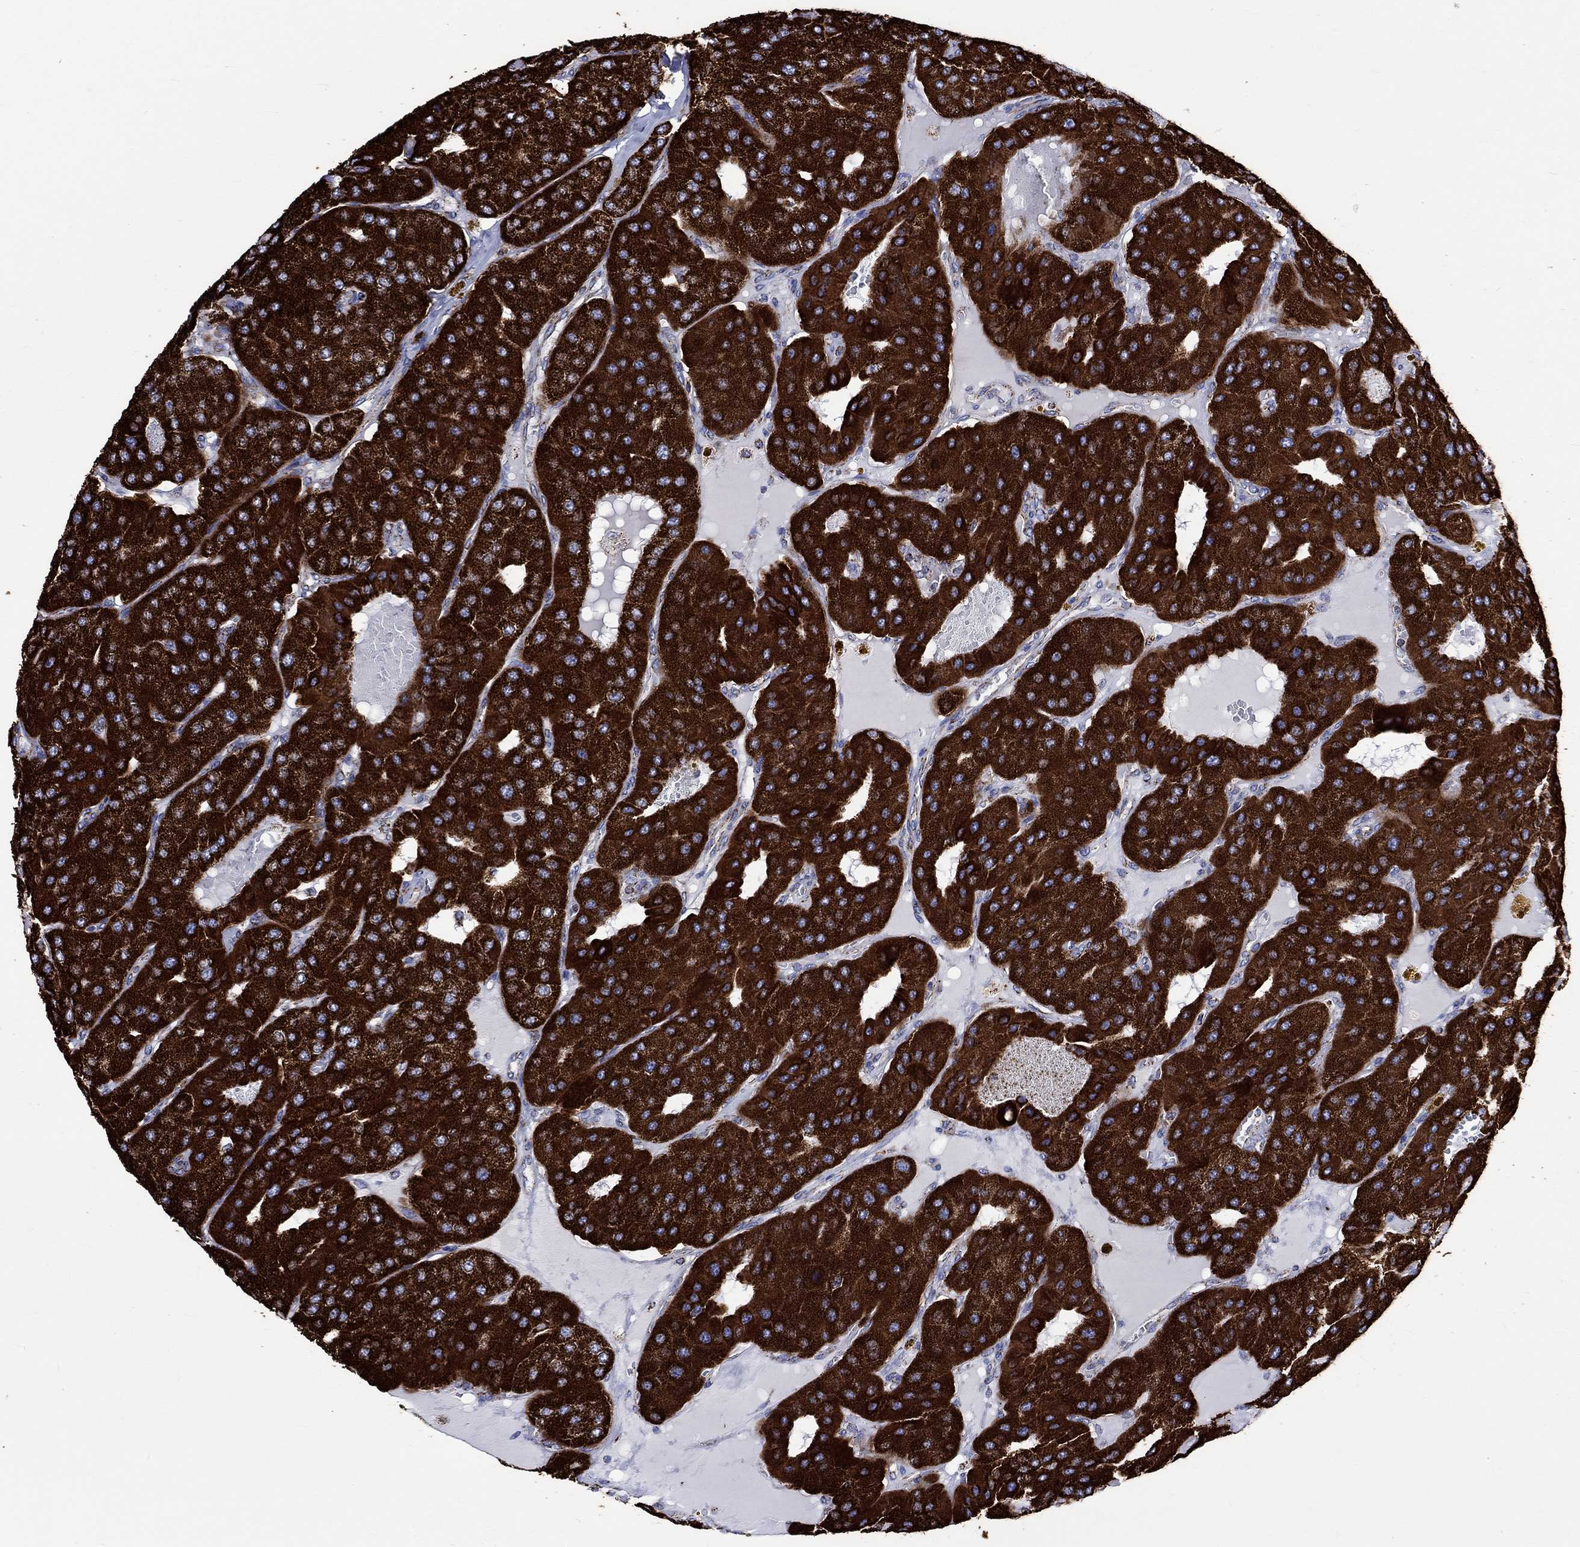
{"staining": {"intensity": "strong", "quantity": ">75%", "location": "cytoplasmic/membranous"}, "tissue": "parathyroid gland", "cell_type": "Glandular cells", "image_type": "normal", "snomed": [{"axis": "morphology", "description": "Normal tissue, NOS"}, {"axis": "morphology", "description": "Adenoma, NOS"}, {"axis": "topography", "description": "Parathyroid gland"}], "caption": "About >75% of glandular cells in benign human parathyroid gland show strong cytoplasmic/membranous protein positivity as visualized by brown immunohistochemical staining.", "gene": "RCE1", "patient": {"sex": "female", "age": 86}}